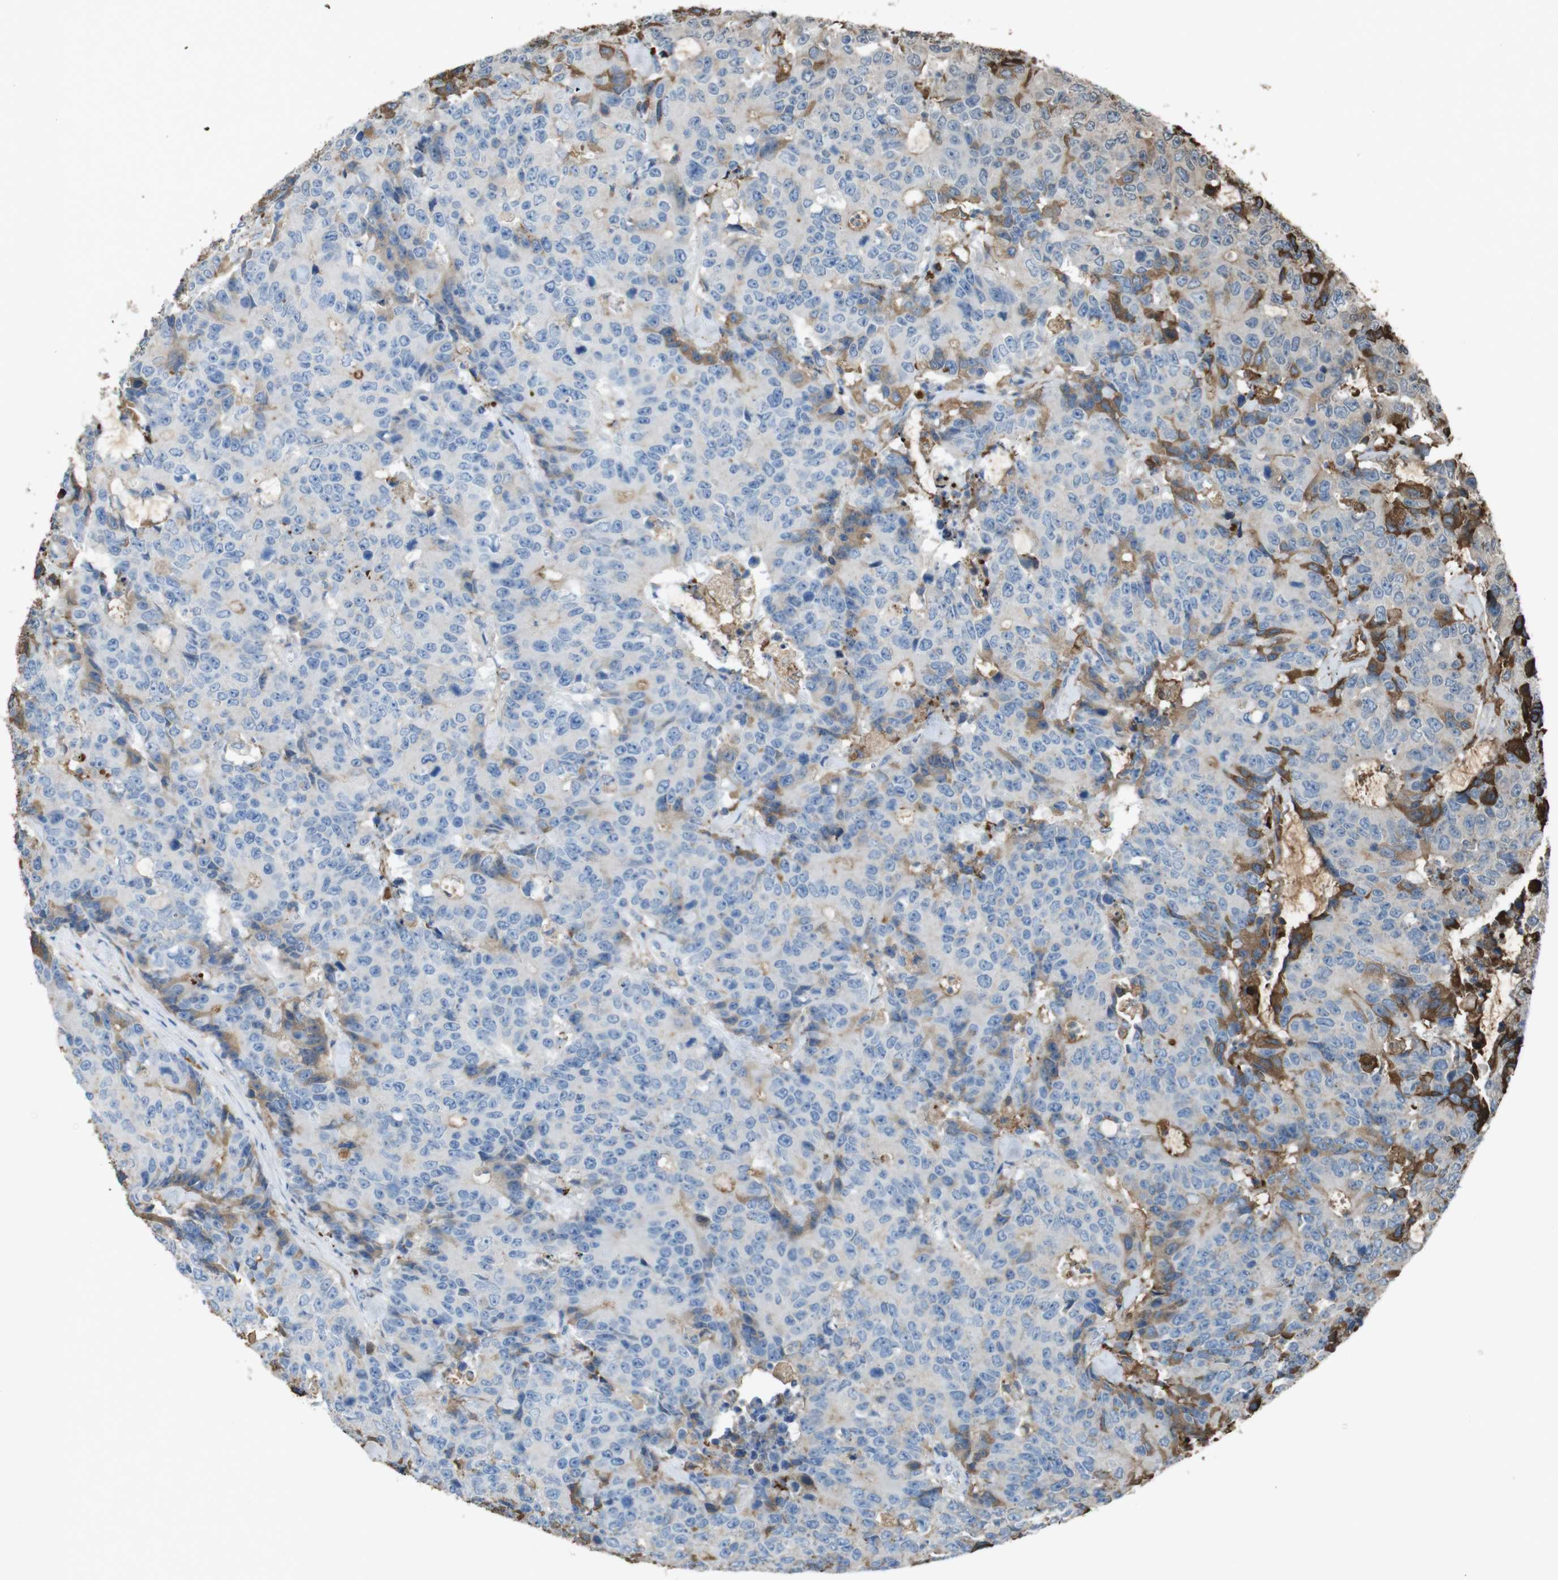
{"staining": {"intensity": "negative", "quantity": "none", "location": "none"}, "tissue": "colorectal cancer", "cell_type": "Tumor cells", "image_type": "cancer", "snomed": [{"axis": "morphology", "description": "Adenocarcinoma, NOS"}, {"axis": "topography", "description": "Colon"}], "caption": "Colorectal cancer (adenocarcinoma) was stained to show a protein in brown. There is no significant staining in tumor cells. (Brightfield microscopy of DAB immunohistochemistry (IHC) at high magnification).", "gene": "LTBP4", "patient": {"sex": "female", "age": 86}}